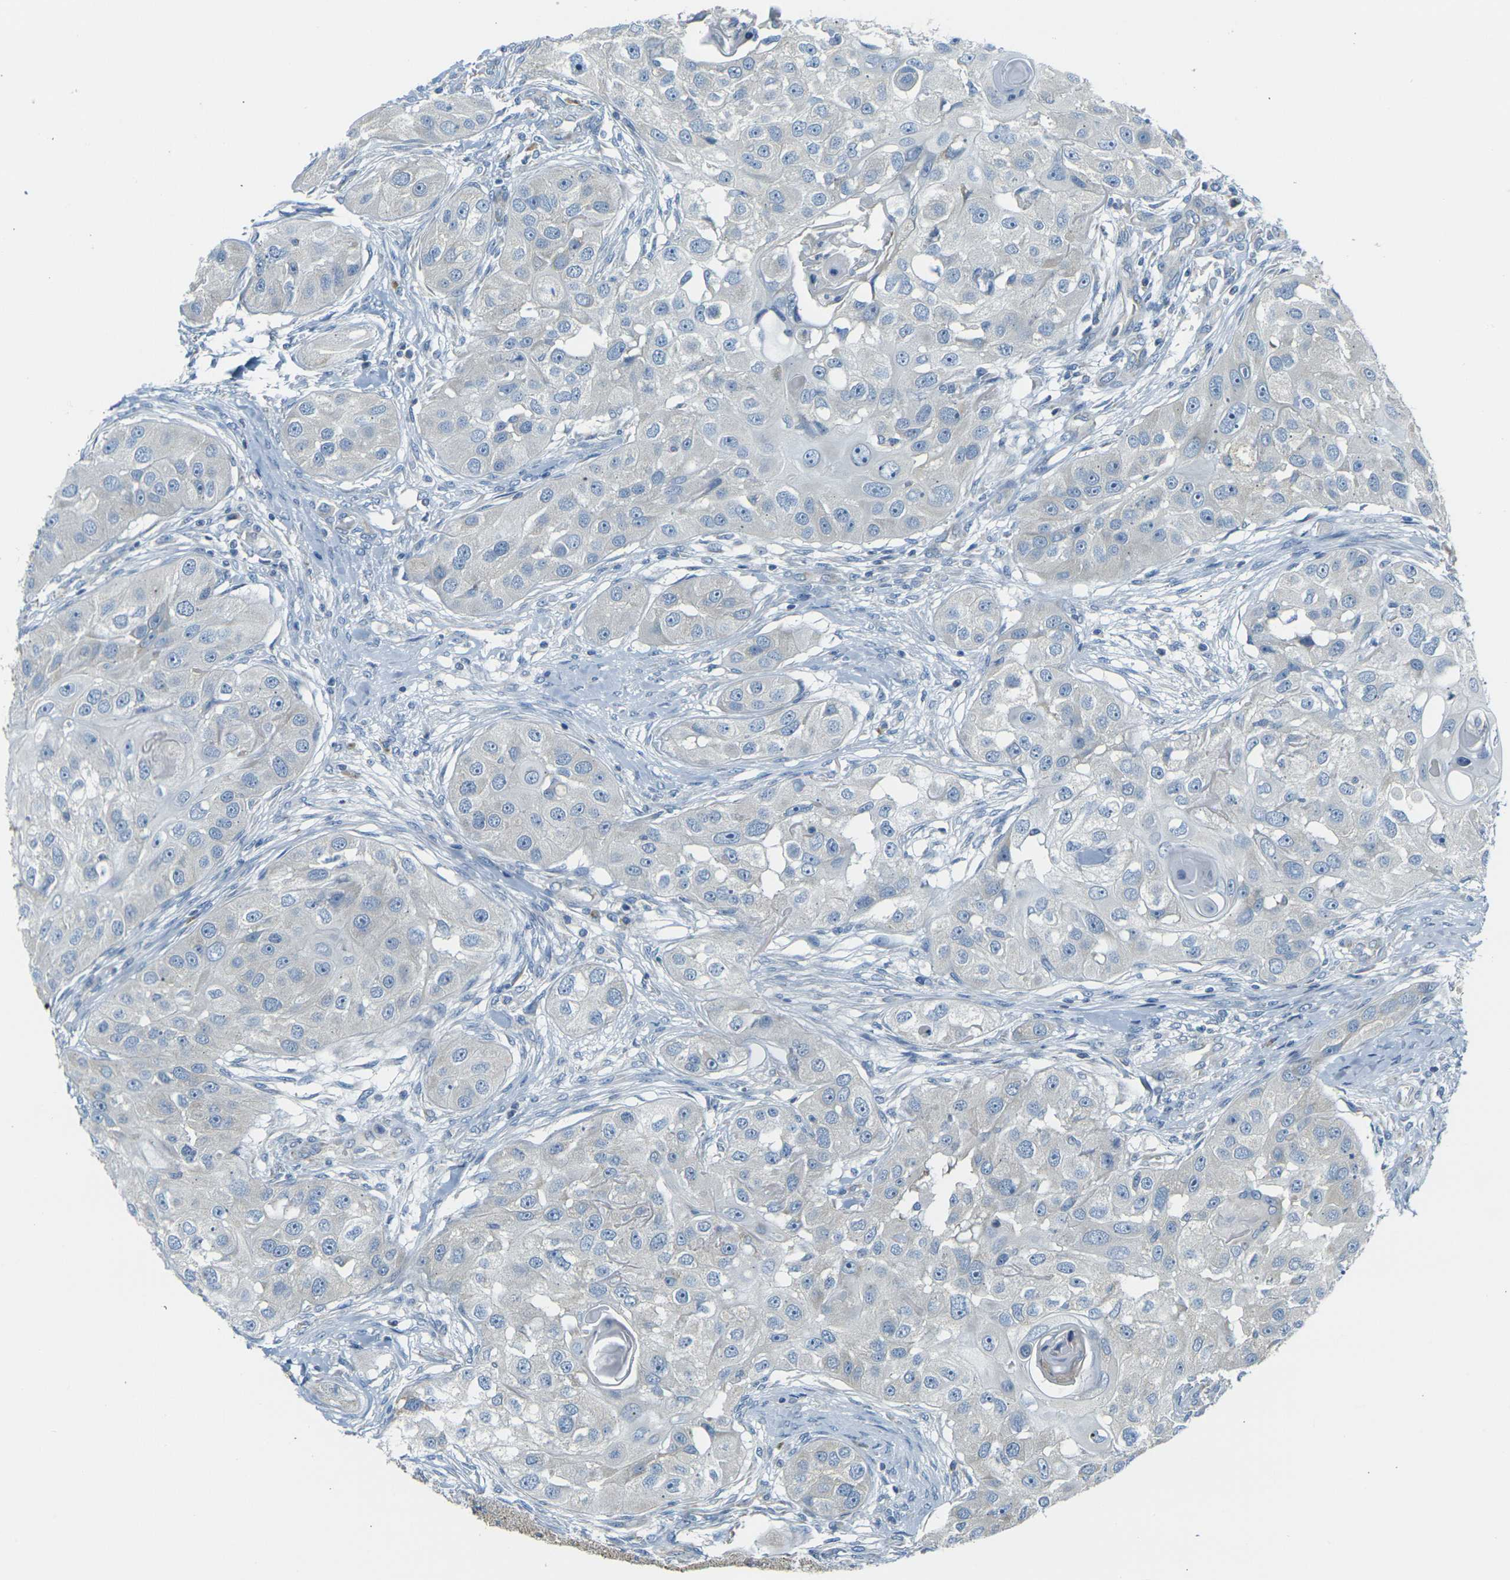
{"staining": {"intensity": "negative", "quantity": "none", "location": "none"}, "tissue": "head and neck cancer", "cell_type": "Tumor cells", "image_type": "cancer", "snomed": [{"axis": "morphology", "description": "Normal tissue, NOS"}, {"axis": "morphology", "description": "Squamous cell carcinoma, NOS"}, {"axis": "topography", "description": "Skeletal muscle"}, {"axis": "topography", "description": "Head-Neck"}], "caption": "IHC photomicrograph of human head and neck cancer stained for a protein (brown), which demonstrates no positivity in tumor cells.", "gene": "PARD6B", "patient": {"sex": "male", "age": 51}}